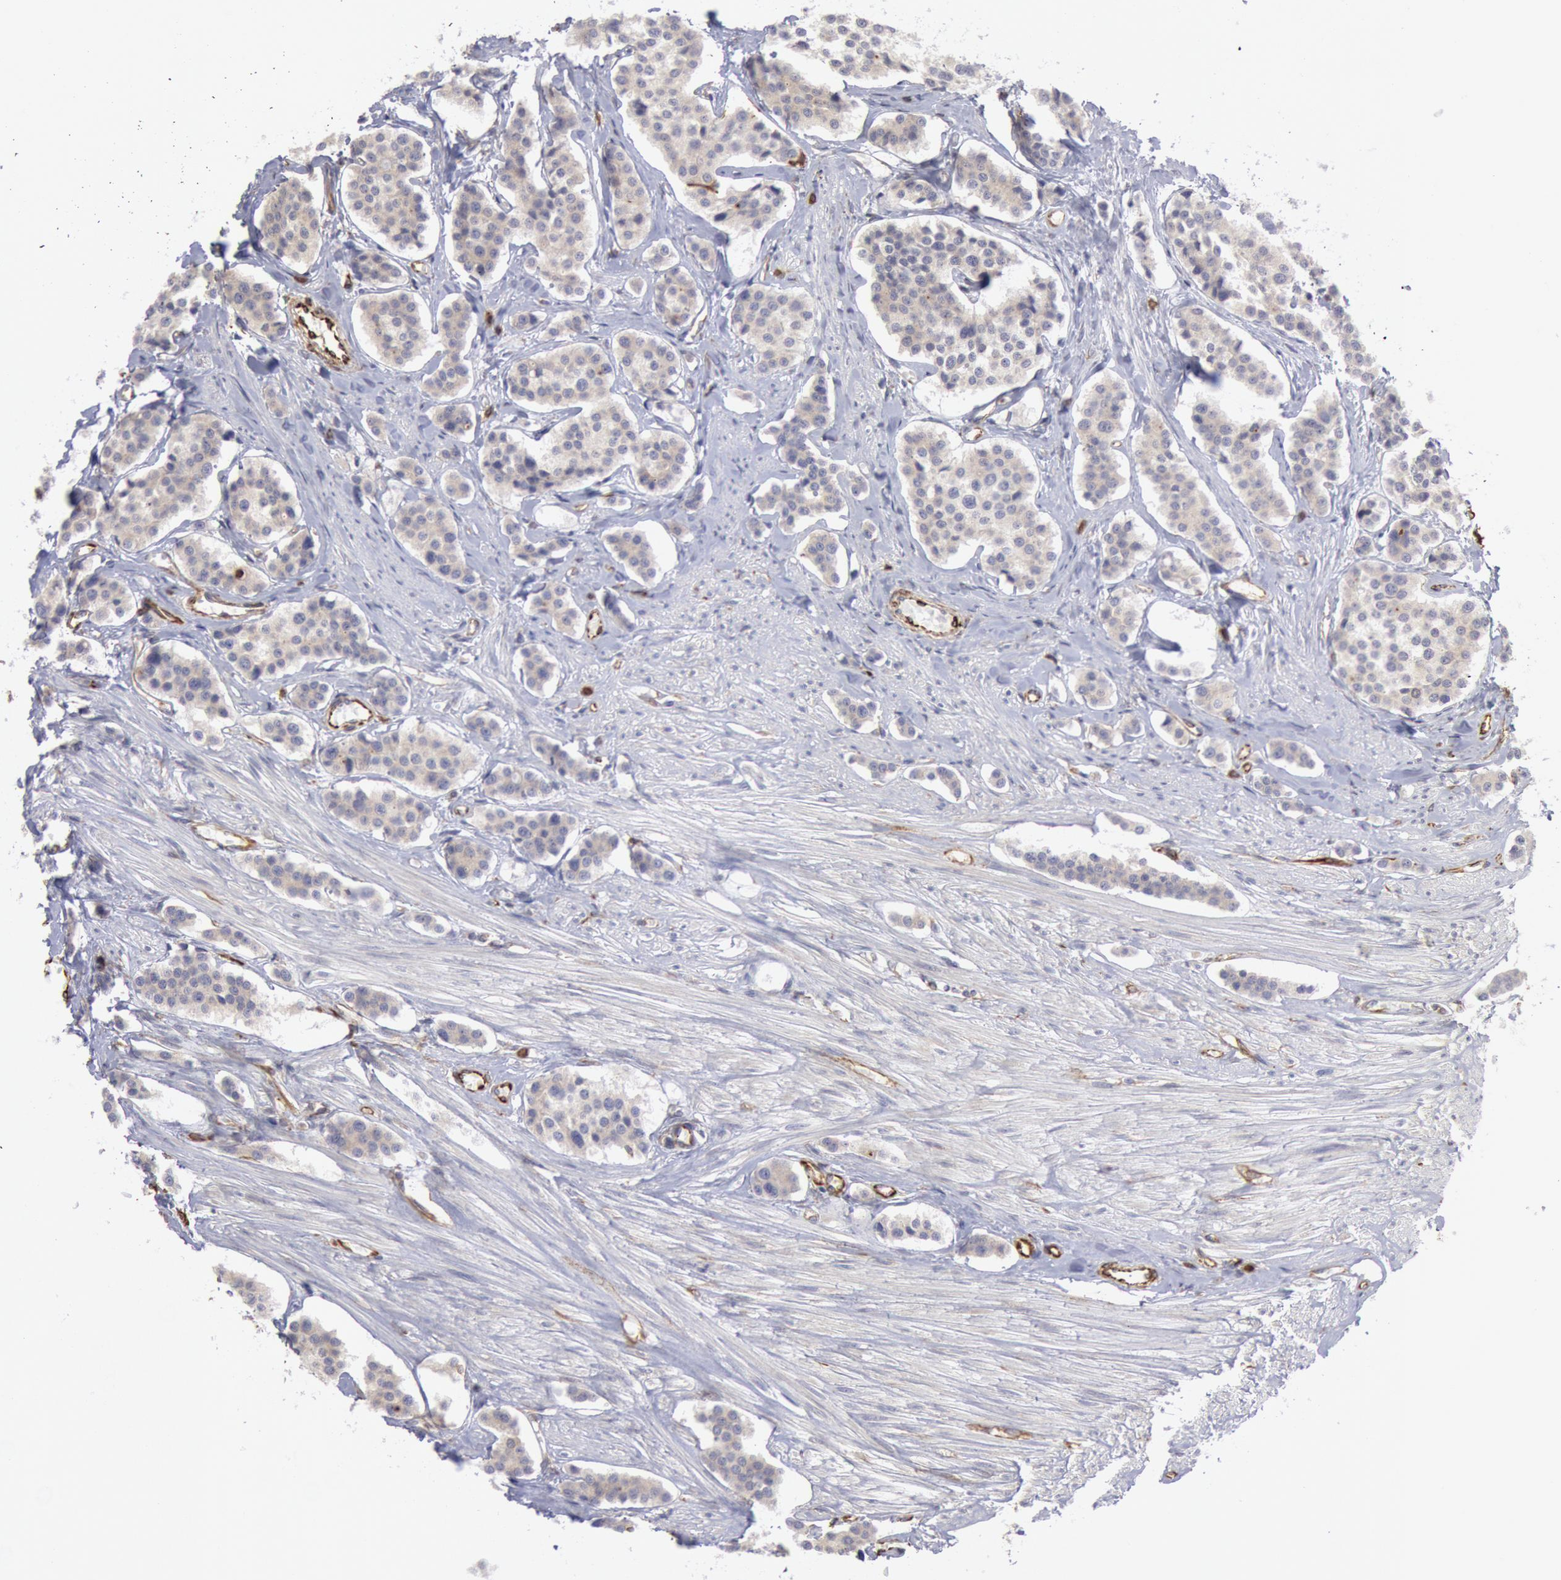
{"staining": {"intensity": "weak", "quantity": ">75%", "location": "cytoplasmic/membranous"}, "tissue": "carcinoid", "cell_type": "Tumor cells", "image_type": "cancer", "snomed": [{"axis": "morphology", "description": "Carcinoid, malignant, NOS"}, {"axis": "topography", "description": "Small intestine"}], "caption": "The histopathology image displays a brown stain indicating the presence of a protein in the cytoplasmic/membranous of tumor cells in malignant carcinoid. The staining is performed using DAB brown chromogen to label protein expression. The nuclei are counter-stained blue using hematoxylin.", "gene": "RNF139", "patient": {"sex": "male", "age": 60}}